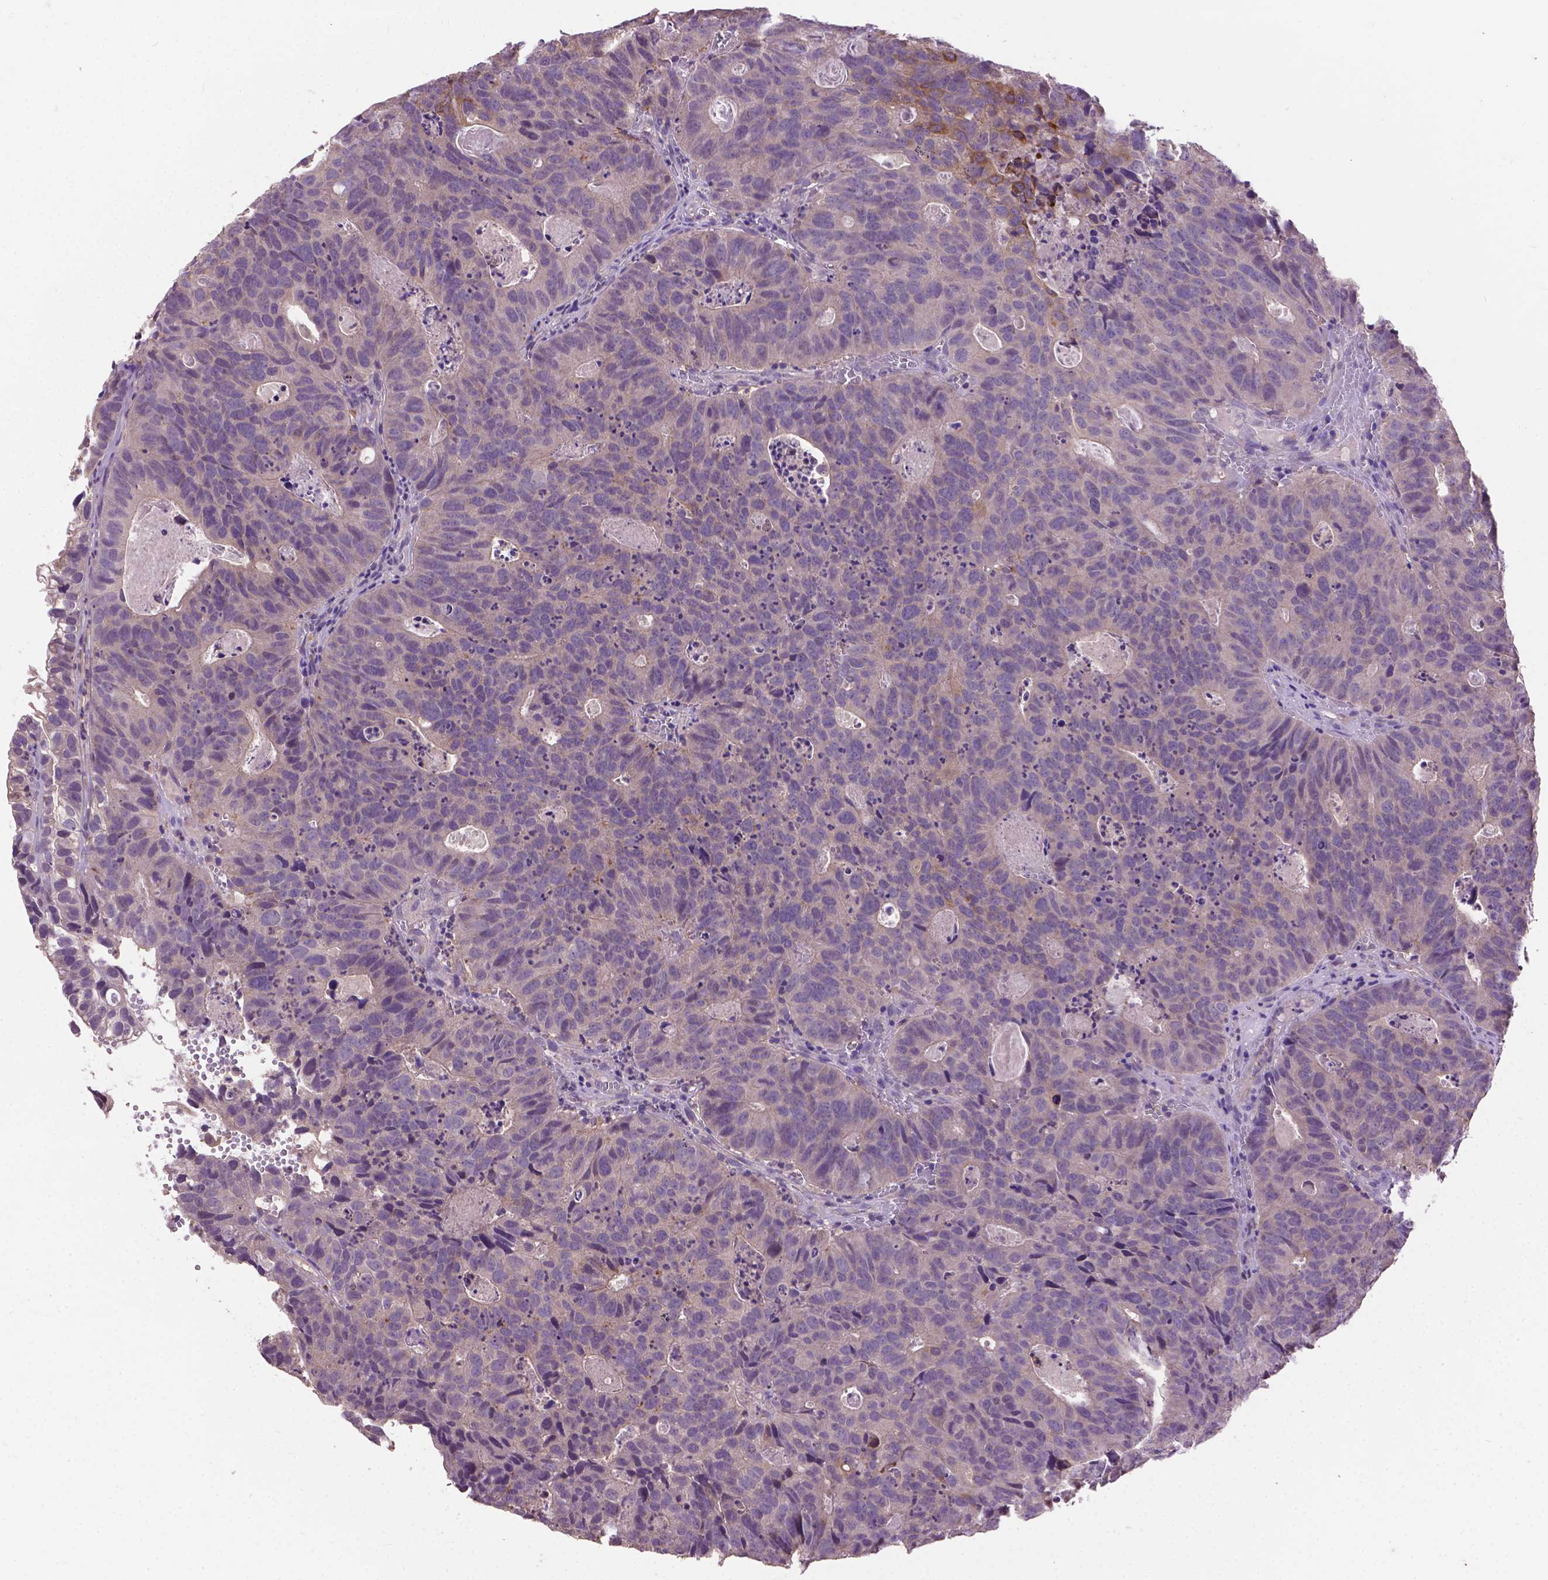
{"staining": {"intensity": "moderate", "quantity": "<25%", "location": "cytoplasmic/membranous"}, "tissue": "head and neck cancer", "cell_type": "Tumor cells", "image_type": "cancer", "snomed": [{"axis": "morphology", "description": "Adenocarcinoma, NOS"}, {"axis": "topography", "description": "Head-Neck"}], "caption": "Immunohistochemical staining of head and neck cancer reveals moderate cytoplasmic/membranous protein positivity in approximately <25% of tumor cells.", "gene": "ZNF337", "patient": {"sex": "male", "age": 62}}